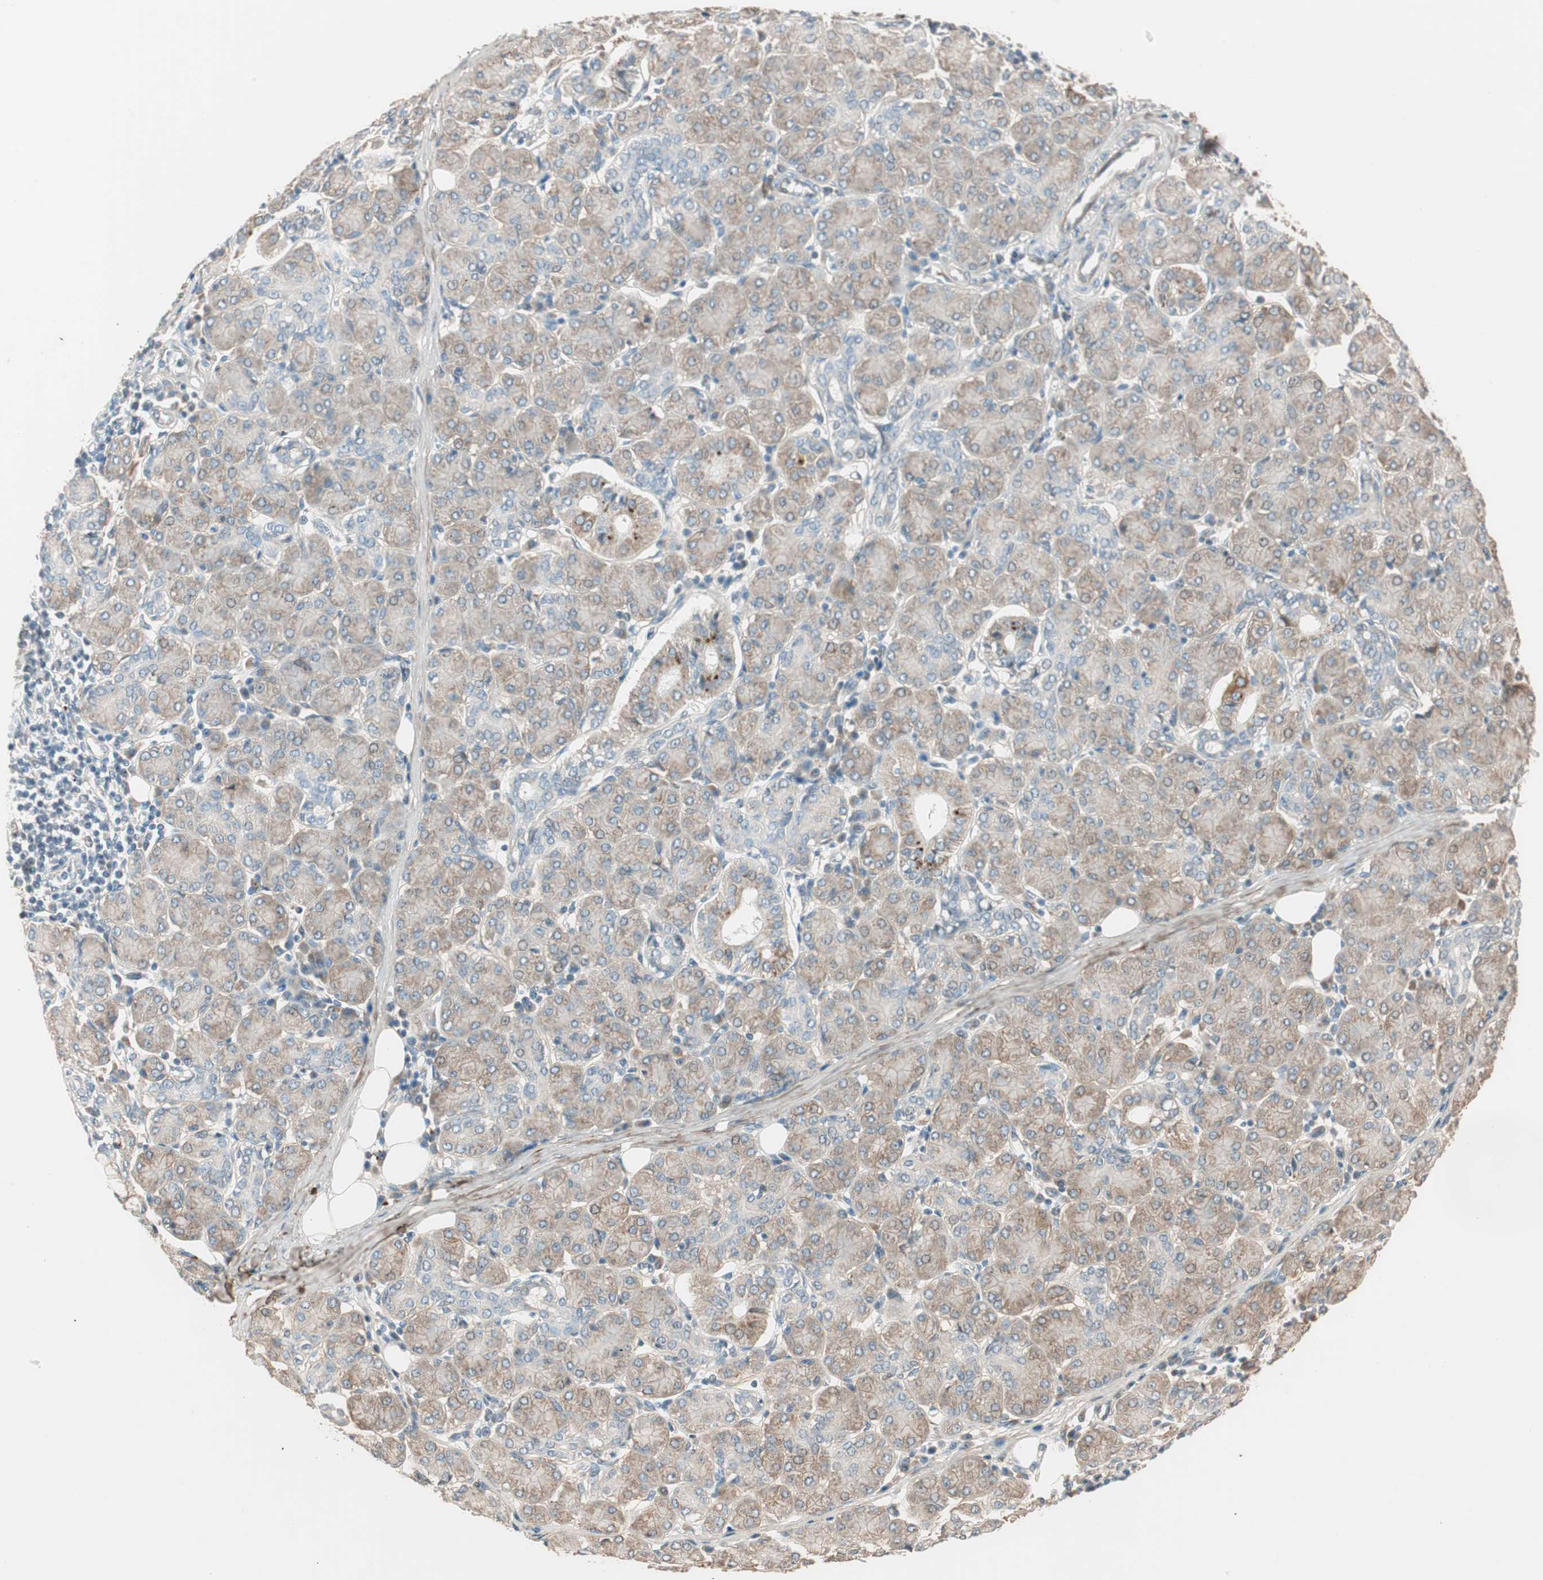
{"staining": {"intensity": "moderate", "quantity": ">75%", "location": "cytoplasmic/membranous,nuclear"}, "tissue": "salivary gland", "cell_type": "Glandular cells", "image_type": "normal", "snomed": [{"axis": "morphology", "description": "Normal tissue, NOS"}, {"axis": "morphology", "description": "Inflammation, NOS"}, {"axis": "topography", "description": "Lymph node"}, {"axis": "topography", "description": "Salivary gland"}], "caption": "Salivary gland stained with immunohistochemistry (IHC) displays moderate cytoplasmic/membranous,nuclear expression in approximately >75% of glandular cells. (Stains: DAB (3,3'-diaminobenzidine) in brown, nuclei in blue, Microscopy: brightfield microscopy at high magnification).", "gene": "EPHA6", "patient": {"sex": "male", "age": 3}}